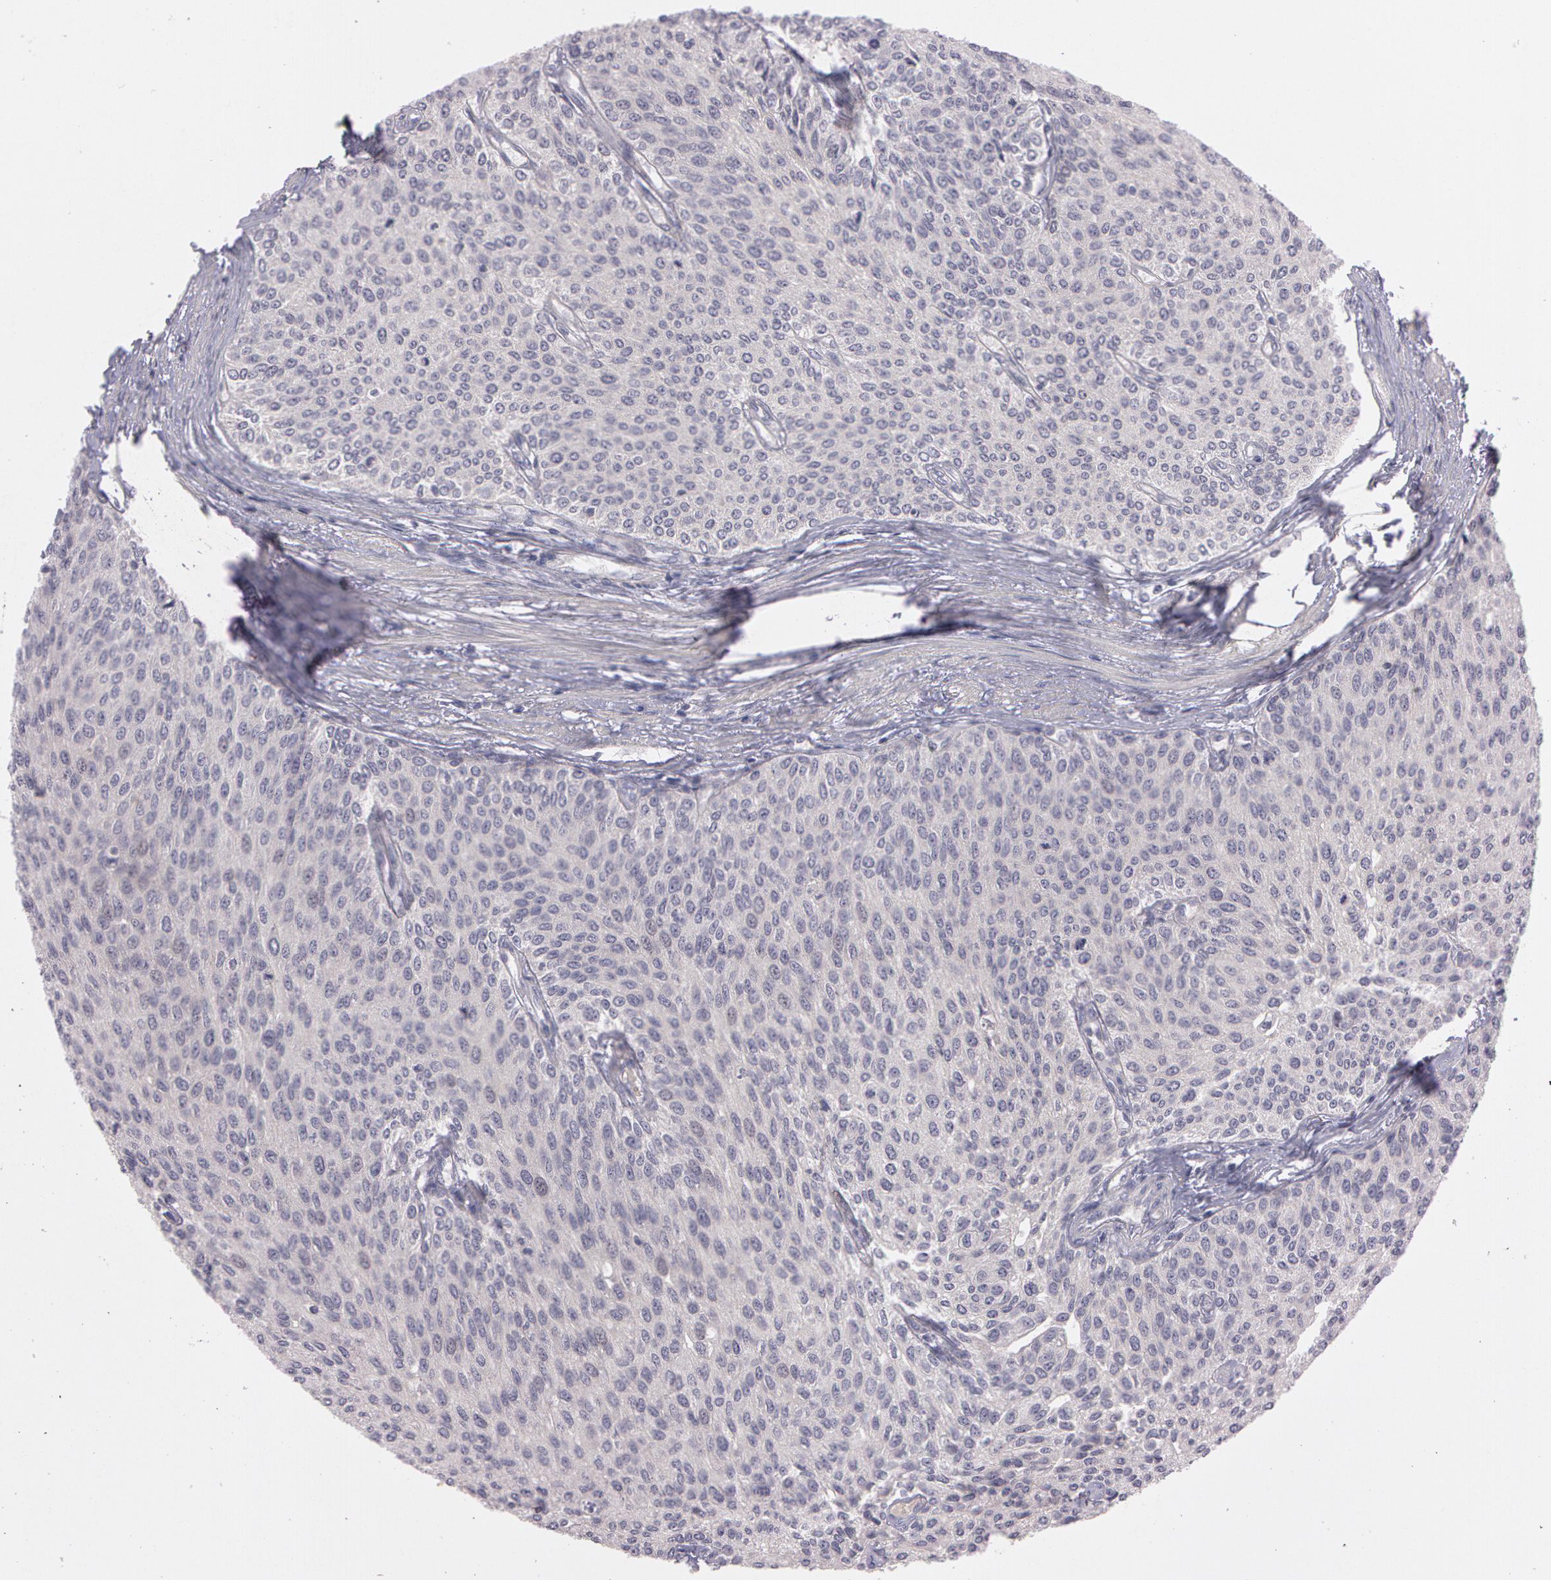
{"staining": {"intensity": "negative", "quantity": "none", "location": "none"}, "tissue": "urothelial cancer", "cell_type": "Tumor cells", "image_type": "cancer", "snomed": [{"axis": "morphology", "description": "Urothelial carcinoma, Low grade"}, {"axis": "topography", "description": "Urinary bladder"}], "caption": "Immunohistochemistry histopathology image of human urothelial cancer stained for a protein (brown), which displays no staining in tumor cells.", "gene": "MXRA5", "patient": {"sex": "female", "age": 73}}